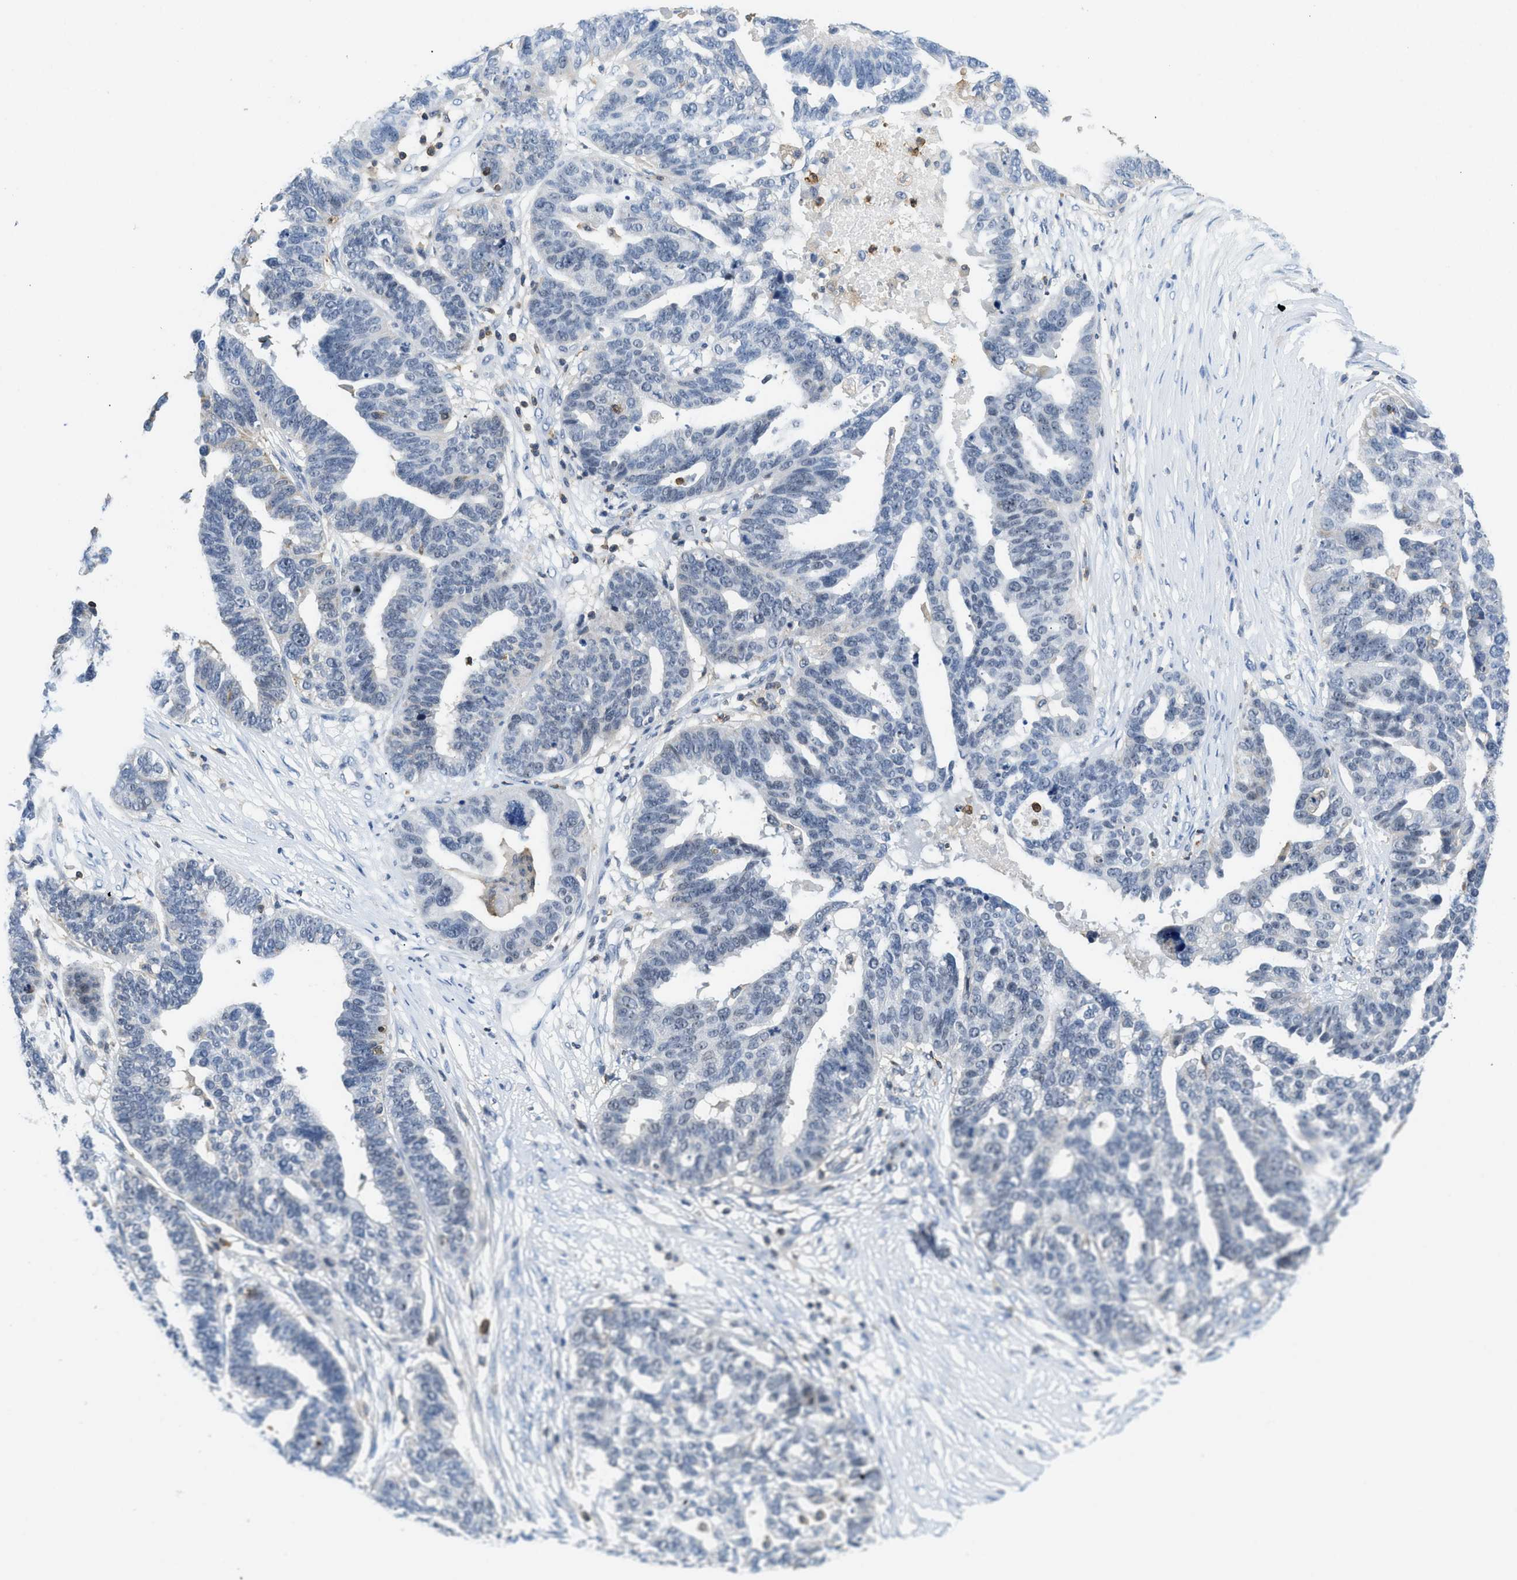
{"staining": {"intensity": "negative", "quantity": "none", "location": "none"}, "tissue": "ovarian cancer", "cell_type": "Tumor cells", "image_type": "cancer", "snomed": [{"axis": "morphology", "description": "Cystadenocarcinoma, serous, NOS"}, {"axis": "topography", "description": "Ovary"}], "caption": "Ovarian cancer (serous cystadenocarcinoma) was stained to show a protein in brown. There is no significant expression in tumor cells.", "gene": "FAM151A", "patient": {"sex": "female", "age": 59}}